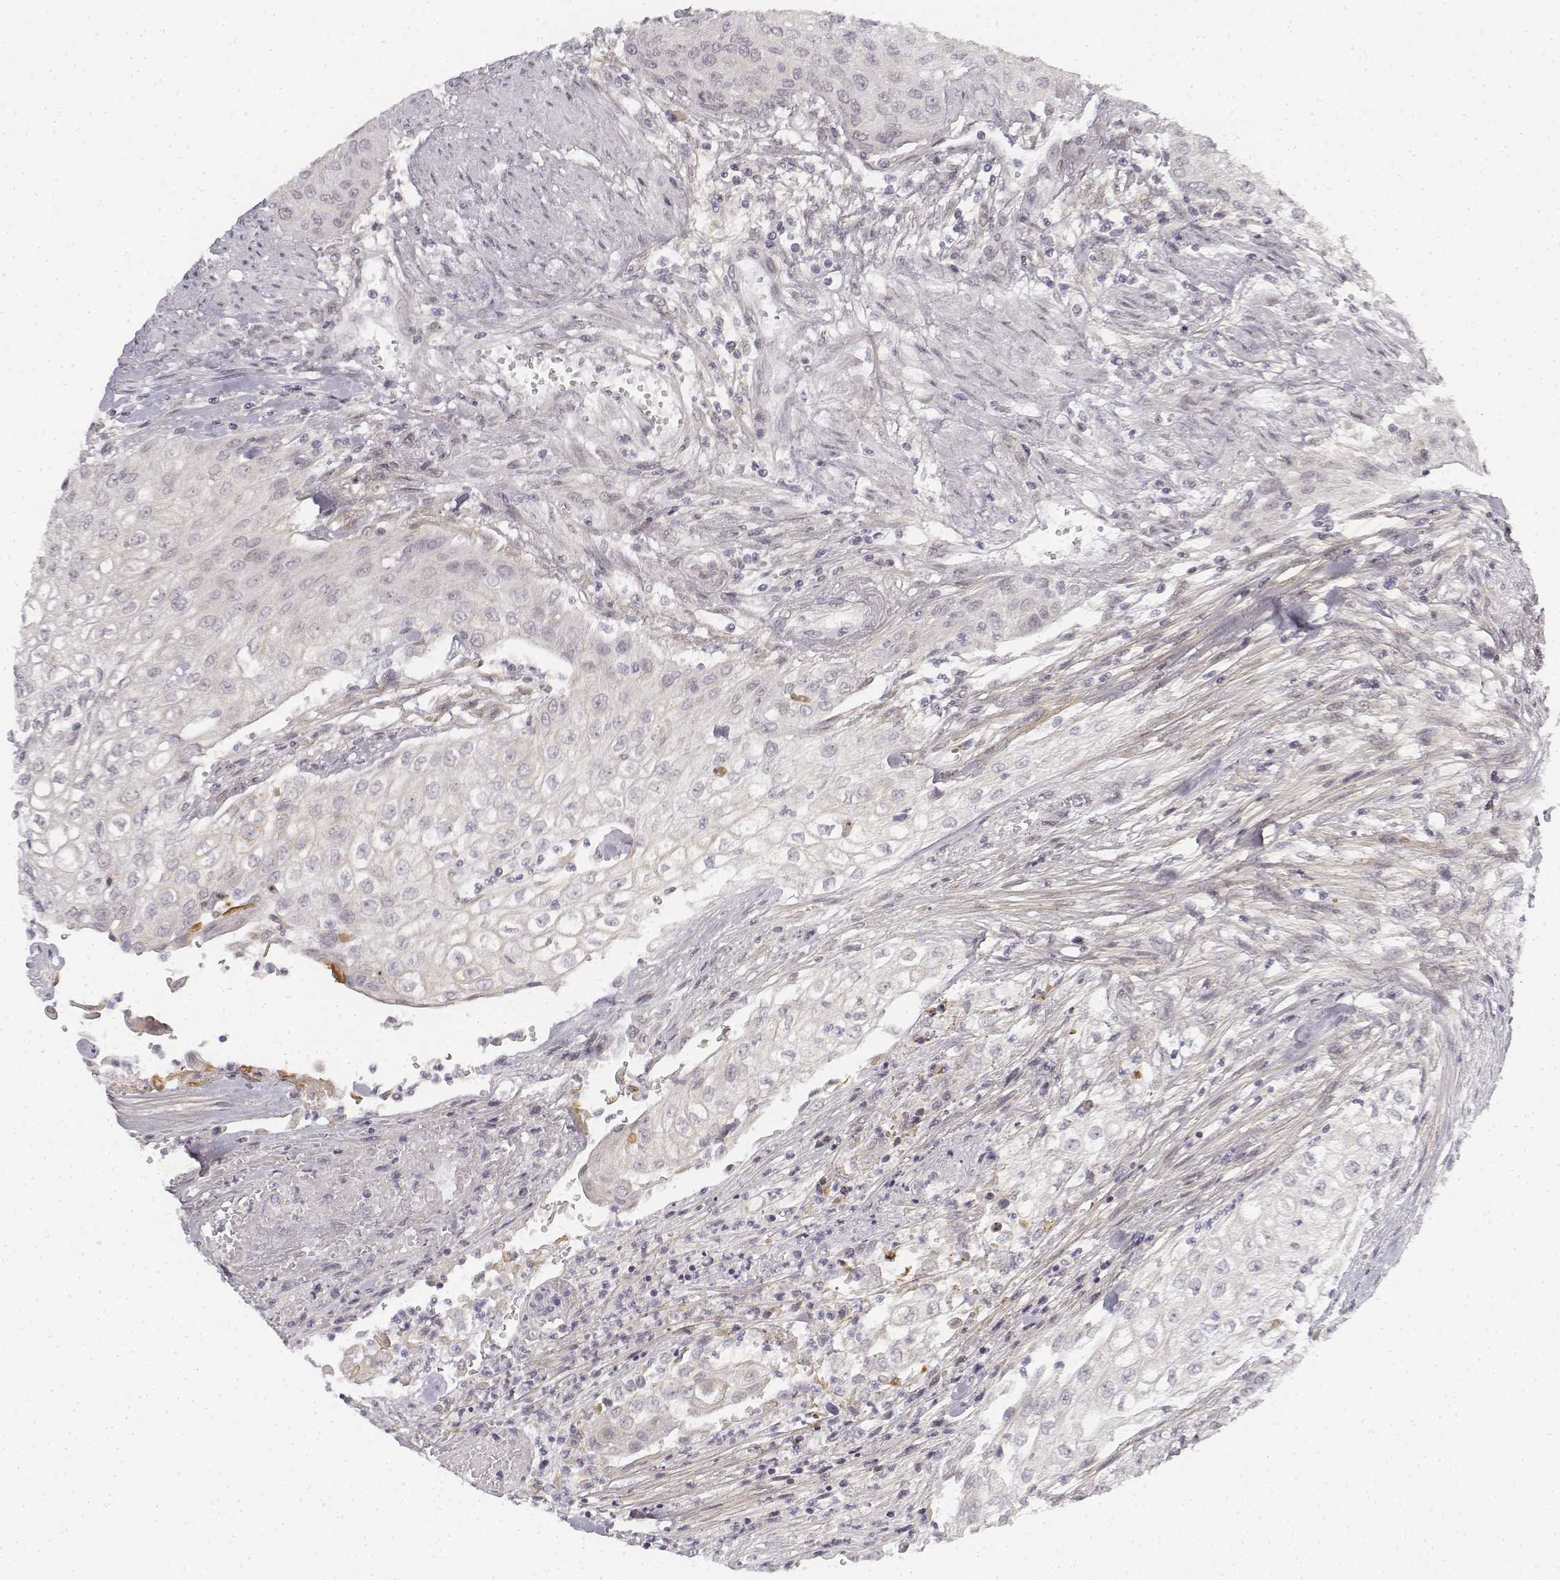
{"staining": {"intensity": "negative", "quantity": "none", "location": "none"}, "tissue": "urothelial cancer", "cell_type": "Tumor cells", "image_type": "cancer", "snomed": [{"axis": "morphology", "description": "Urothelial carcinoma, High grade"}, {"axis": "topography", "description": "Urinary bladder"}], "caption": "The photomicrograph exhibits no significant expression in tumor cells of urothelial cancer. Nuclei are stained in blue.", "gene": "KRT84", "patient": {"sex": "male", "age": 62}}